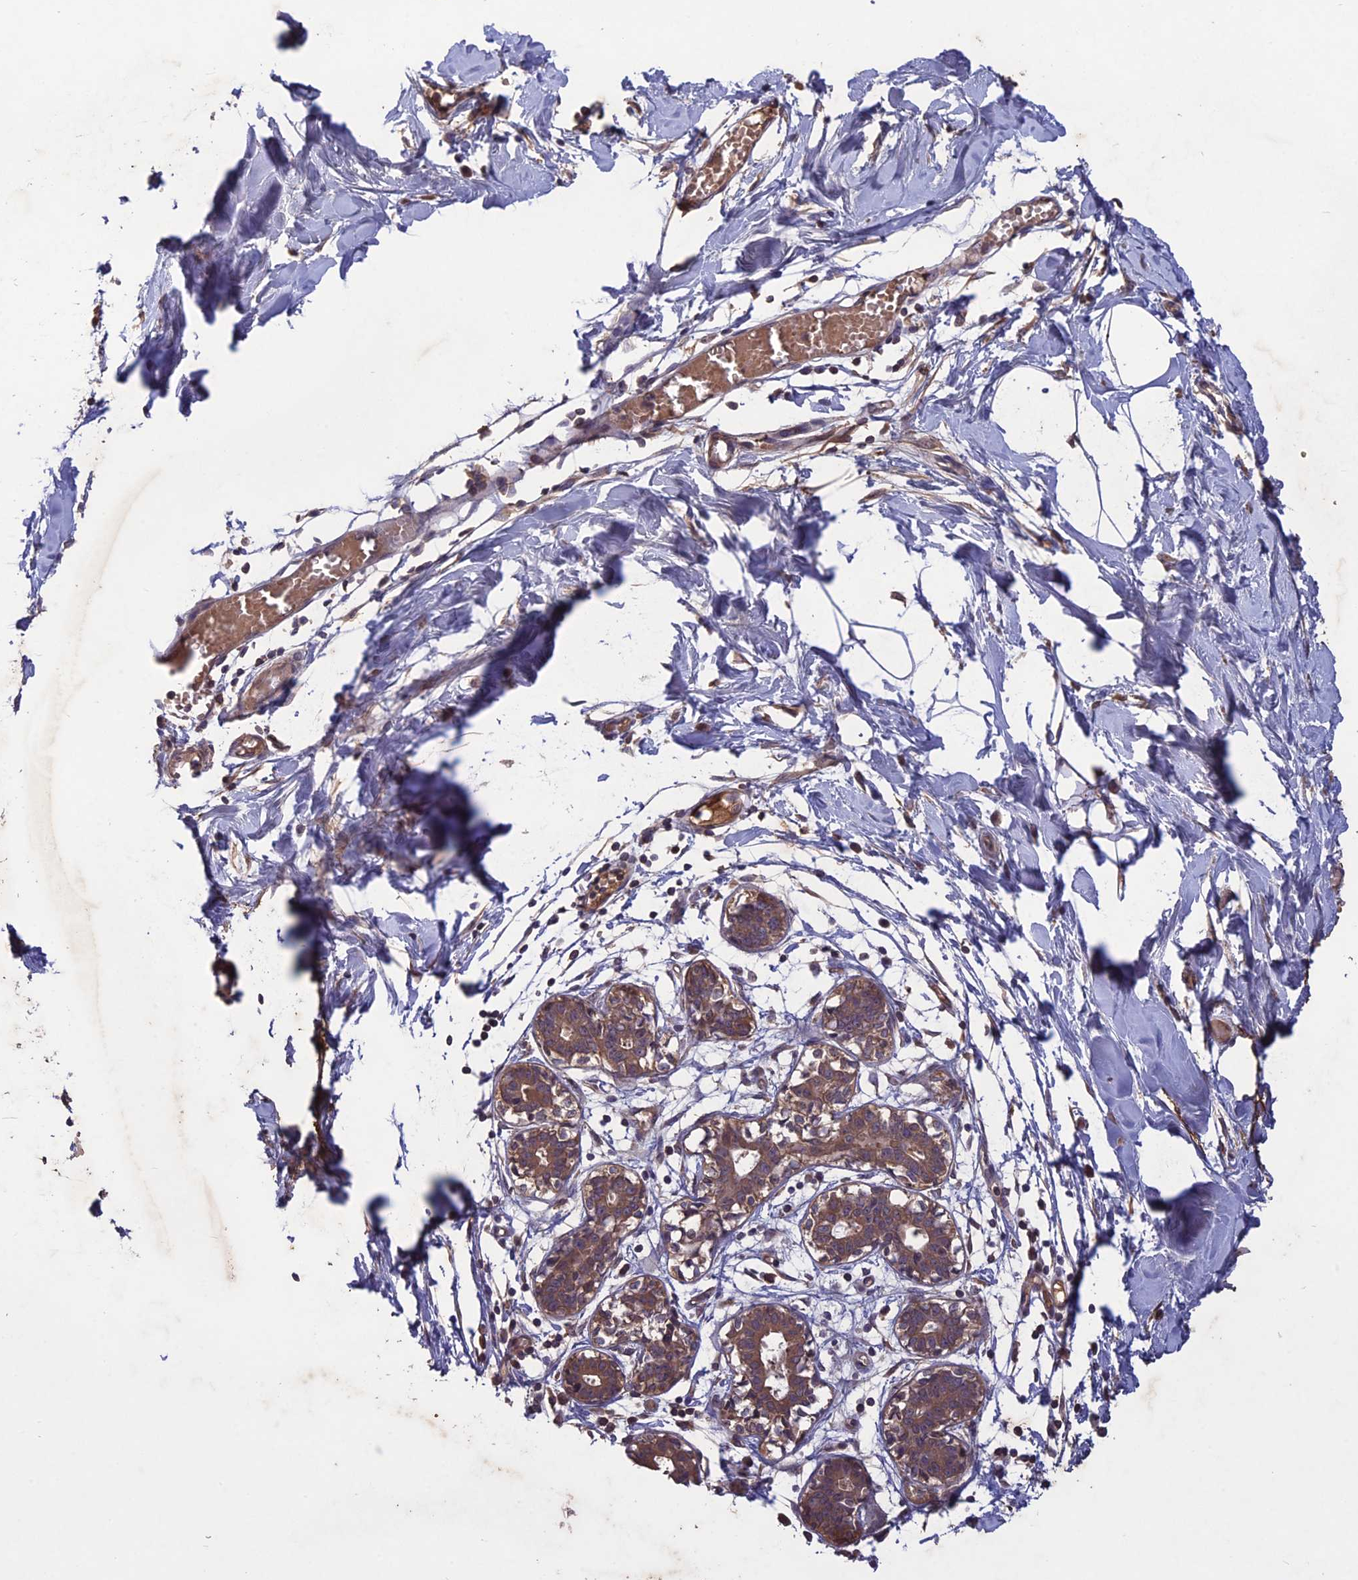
{"staining": {"intensity": "negative", "quantity": "none", "location": "none"}, "tissue": "breast", "cell_type": "Adipocytes", "image_type": "normal", "snomed": [{"axis": "morphology", "description": "Normal tissue, NOS"}, {"axis": "topography", "description": "Breast"}], "caption": "Adipocytes show no significant protein positivity in normal breast.", "gene": "ADO", "patient": {"sex": "female", "age": 27}}